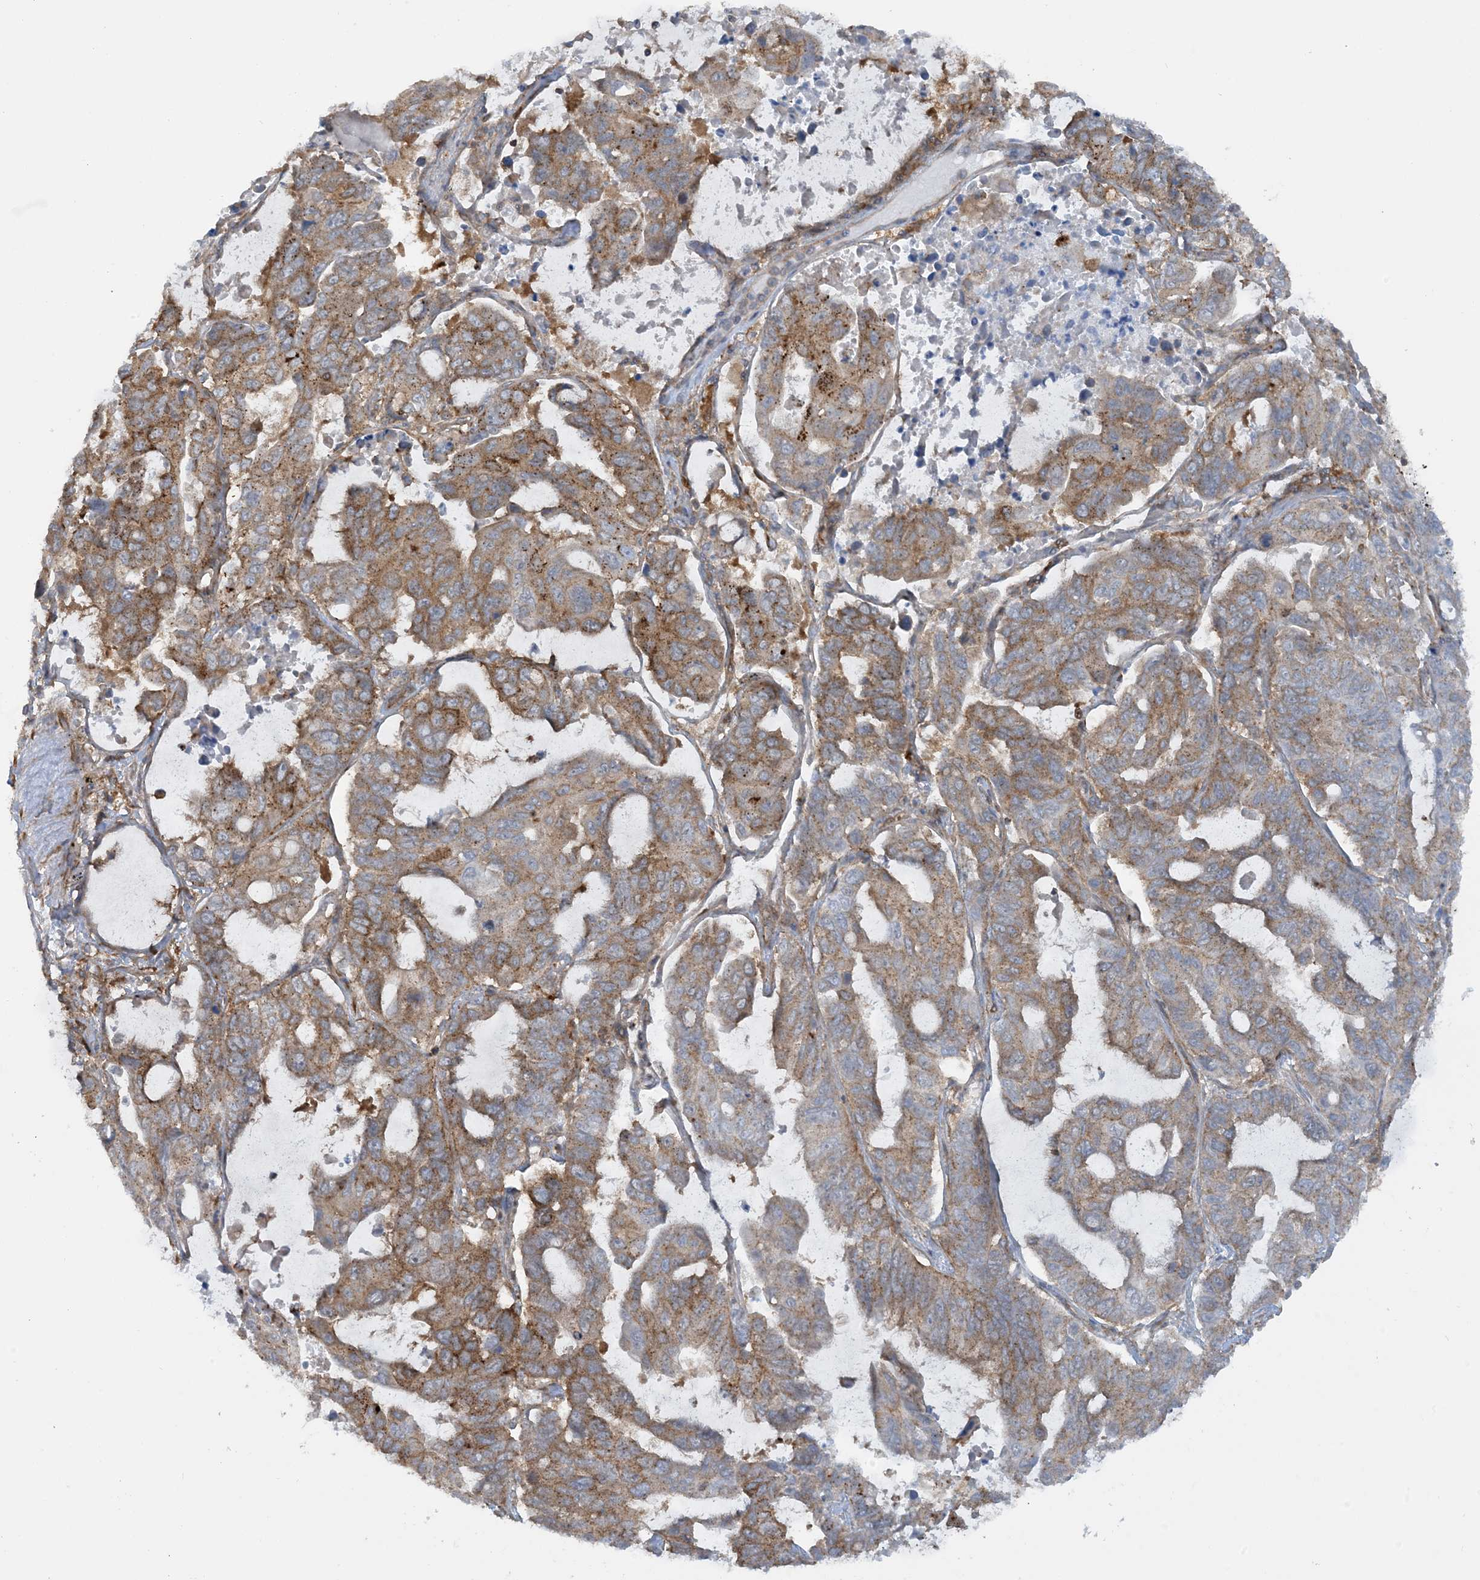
{"staining": {"intensity": "moderate", "quantity": "25%-75%", "location": "cytoplasmic/membranous"}, "tissue": "lung cancer", "cell_type": "Tumor cells", "image_type": "cancer", "snomed": [{"axis": "morphology", "description": "Adenocarcinoma, NOS"}, {"axis": "topography", "description": "Lung"}], "caption": "Tumor cells exhibit medium levels of moderate cytoplasmic/membranous staining in approximately 25%-75% of cells in human adenocarcinoma (lung).", "gene": "STAM2", "patient": {"sex": "male", "age": 64}}